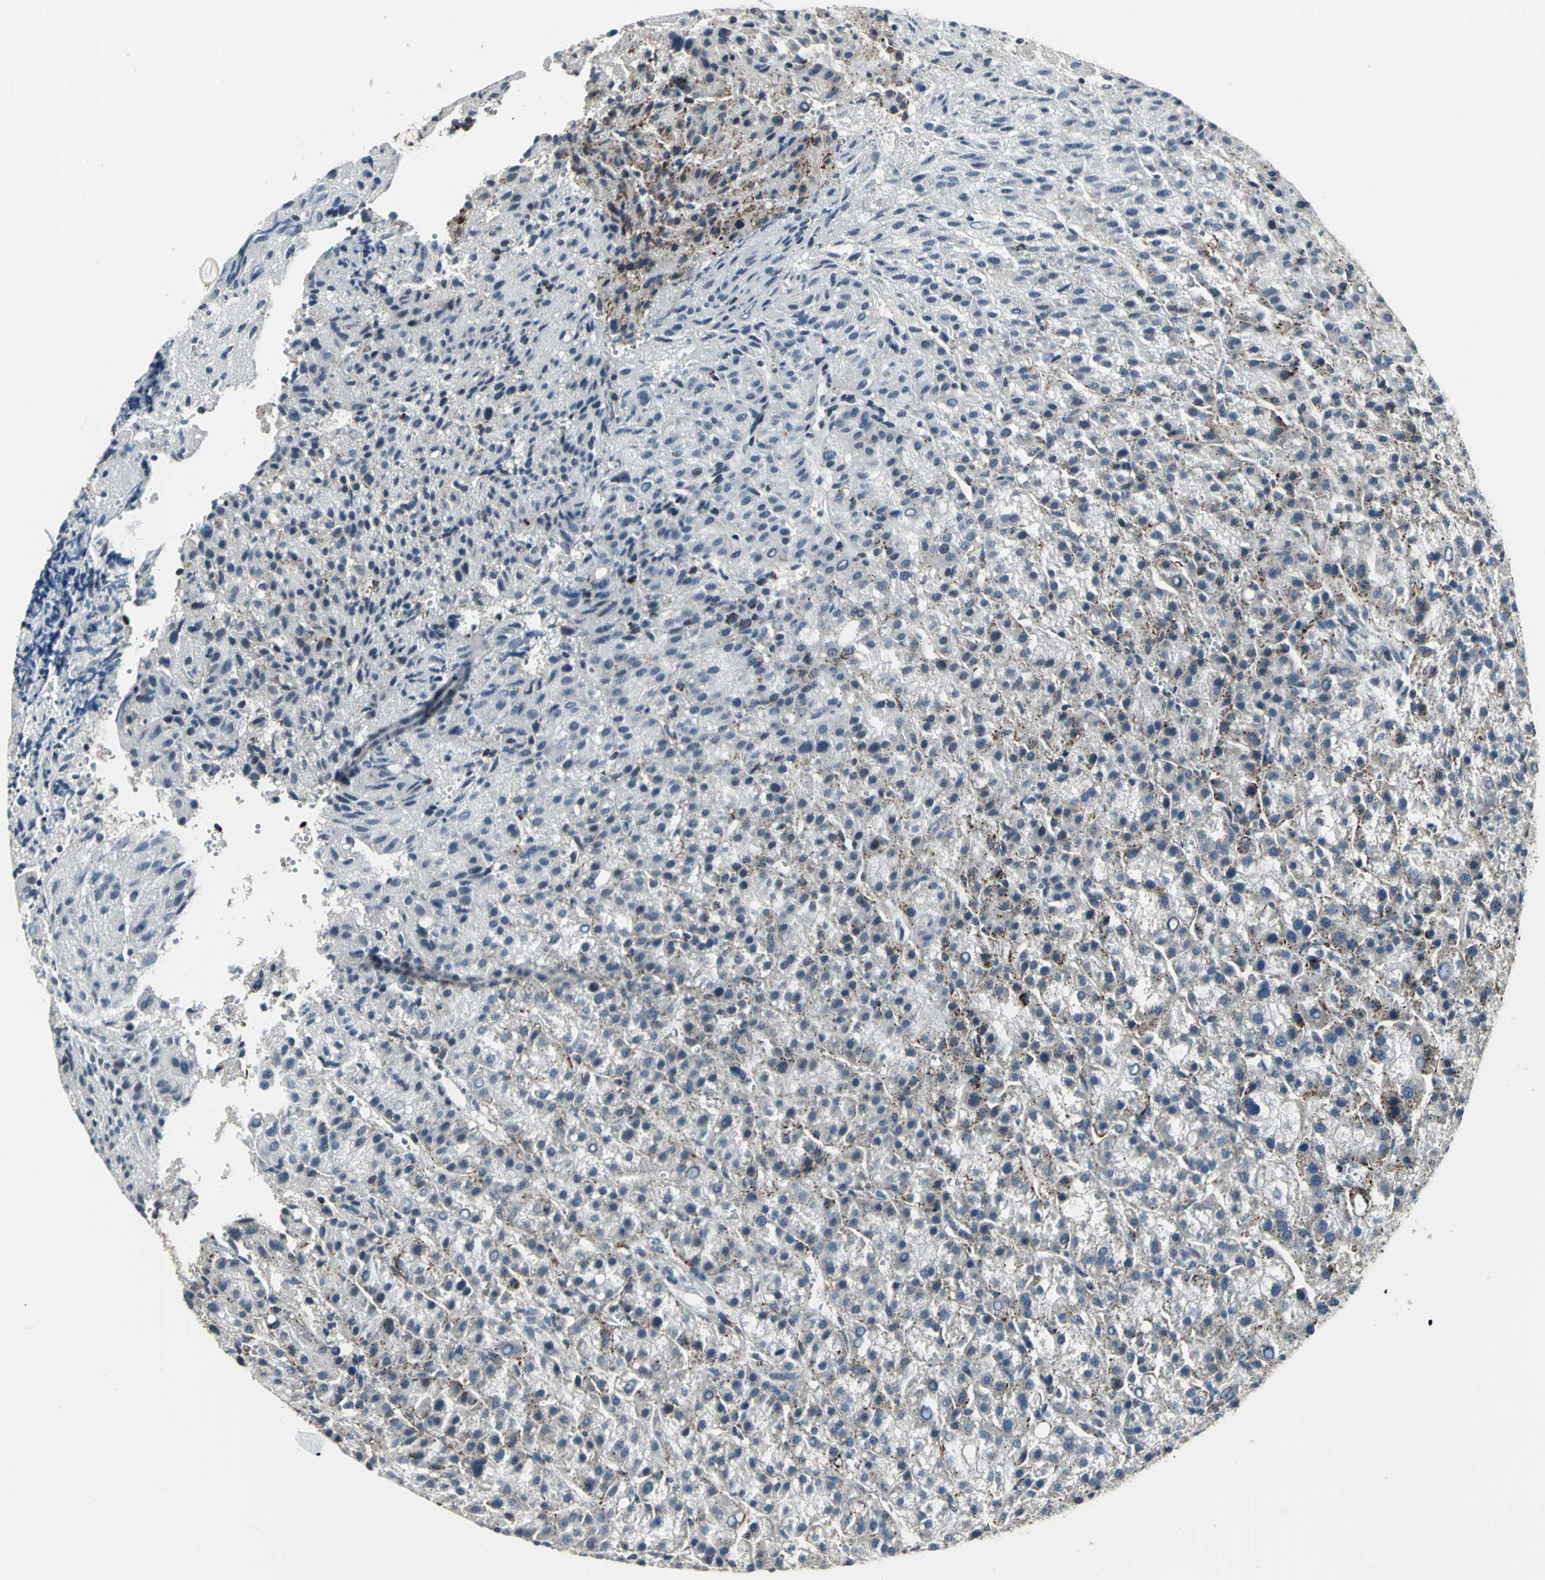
{"staining": {"intensity": "moderate", "quantity": "25%-75%", "location": "cytoplasmic/membranous"}, "tissue": "liver cancer", "cell_type": "Tumor cells", "image_type": "cancer", "snomed": [{"axis": "morphology", "description": "Carcinoma, Hepatocellular, NOS"}, {"axis": "topography", "description": "Liver"}], "caption": "Human liver hepatocellular carcinoma stained for a protein (brown) shows moderate cytoplasmic/membranous positive expression in approximately 25%-75% of tumor cells.", "gene": "ELF2", "patient": {"sex": "female", "age": 58}}